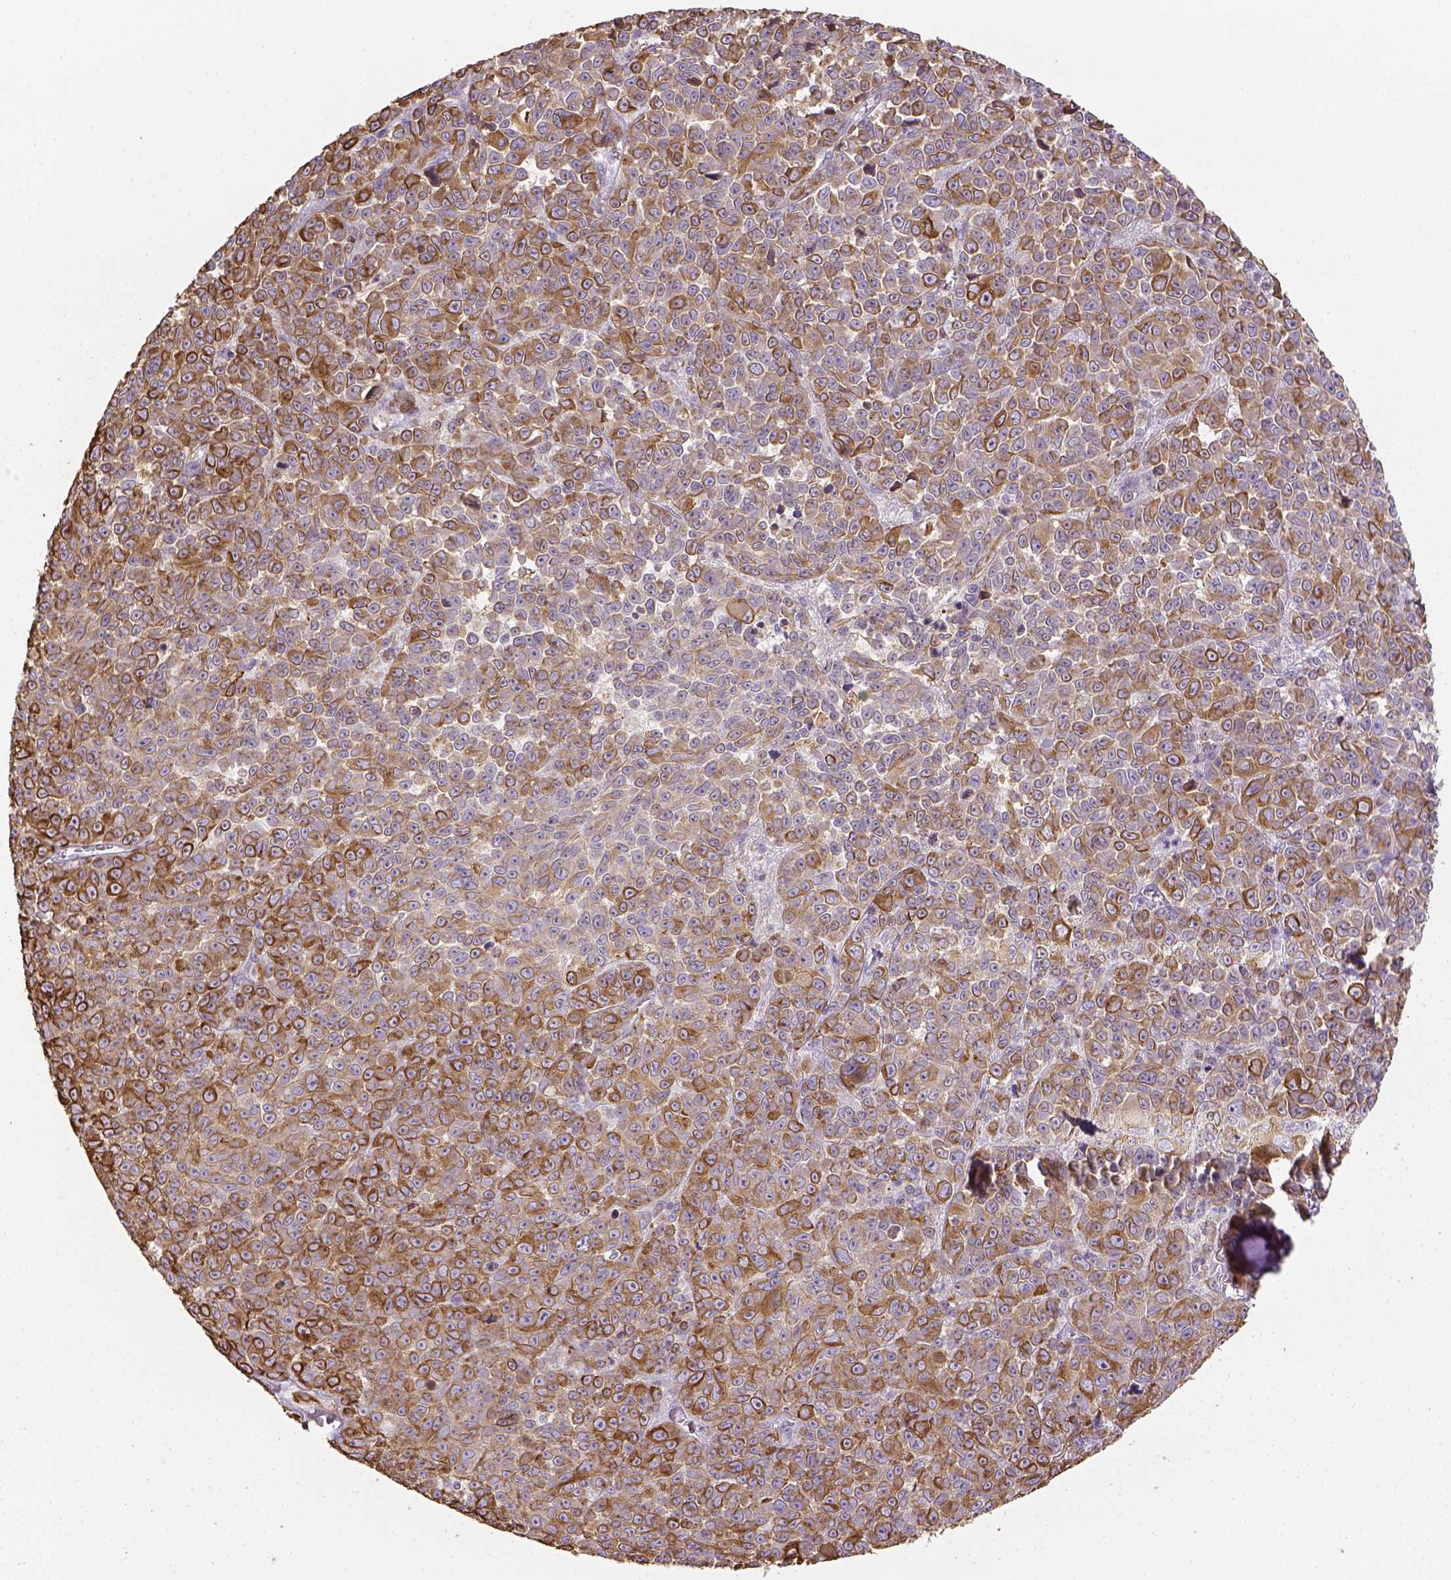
{"staining": {"intensity": "strong", "quantity": ">75%", "location": "cytoplasmic/membranous"}, "tissue": "melanoma", "cell_type": "Tumor cells", "image_type": "cancer", "snomed": [{"axis": "morphology", "description": "Malignant melanoma, NOS"}, {"axis": "topography", "description": "Skin"}], "caption": "Immunohistochemistry (IHC) micrograph of neoplastic tissue: melanoma stained using immunohistochemistry (IHC) displays high levels of strong protein expression localized specifically in the cytoplasmic/membranous of tumor cells, appearing as a cytoplasmic/membranous brown color.", "gene": "CACNB1", "patient": {"sex": "female", "age": 95}}